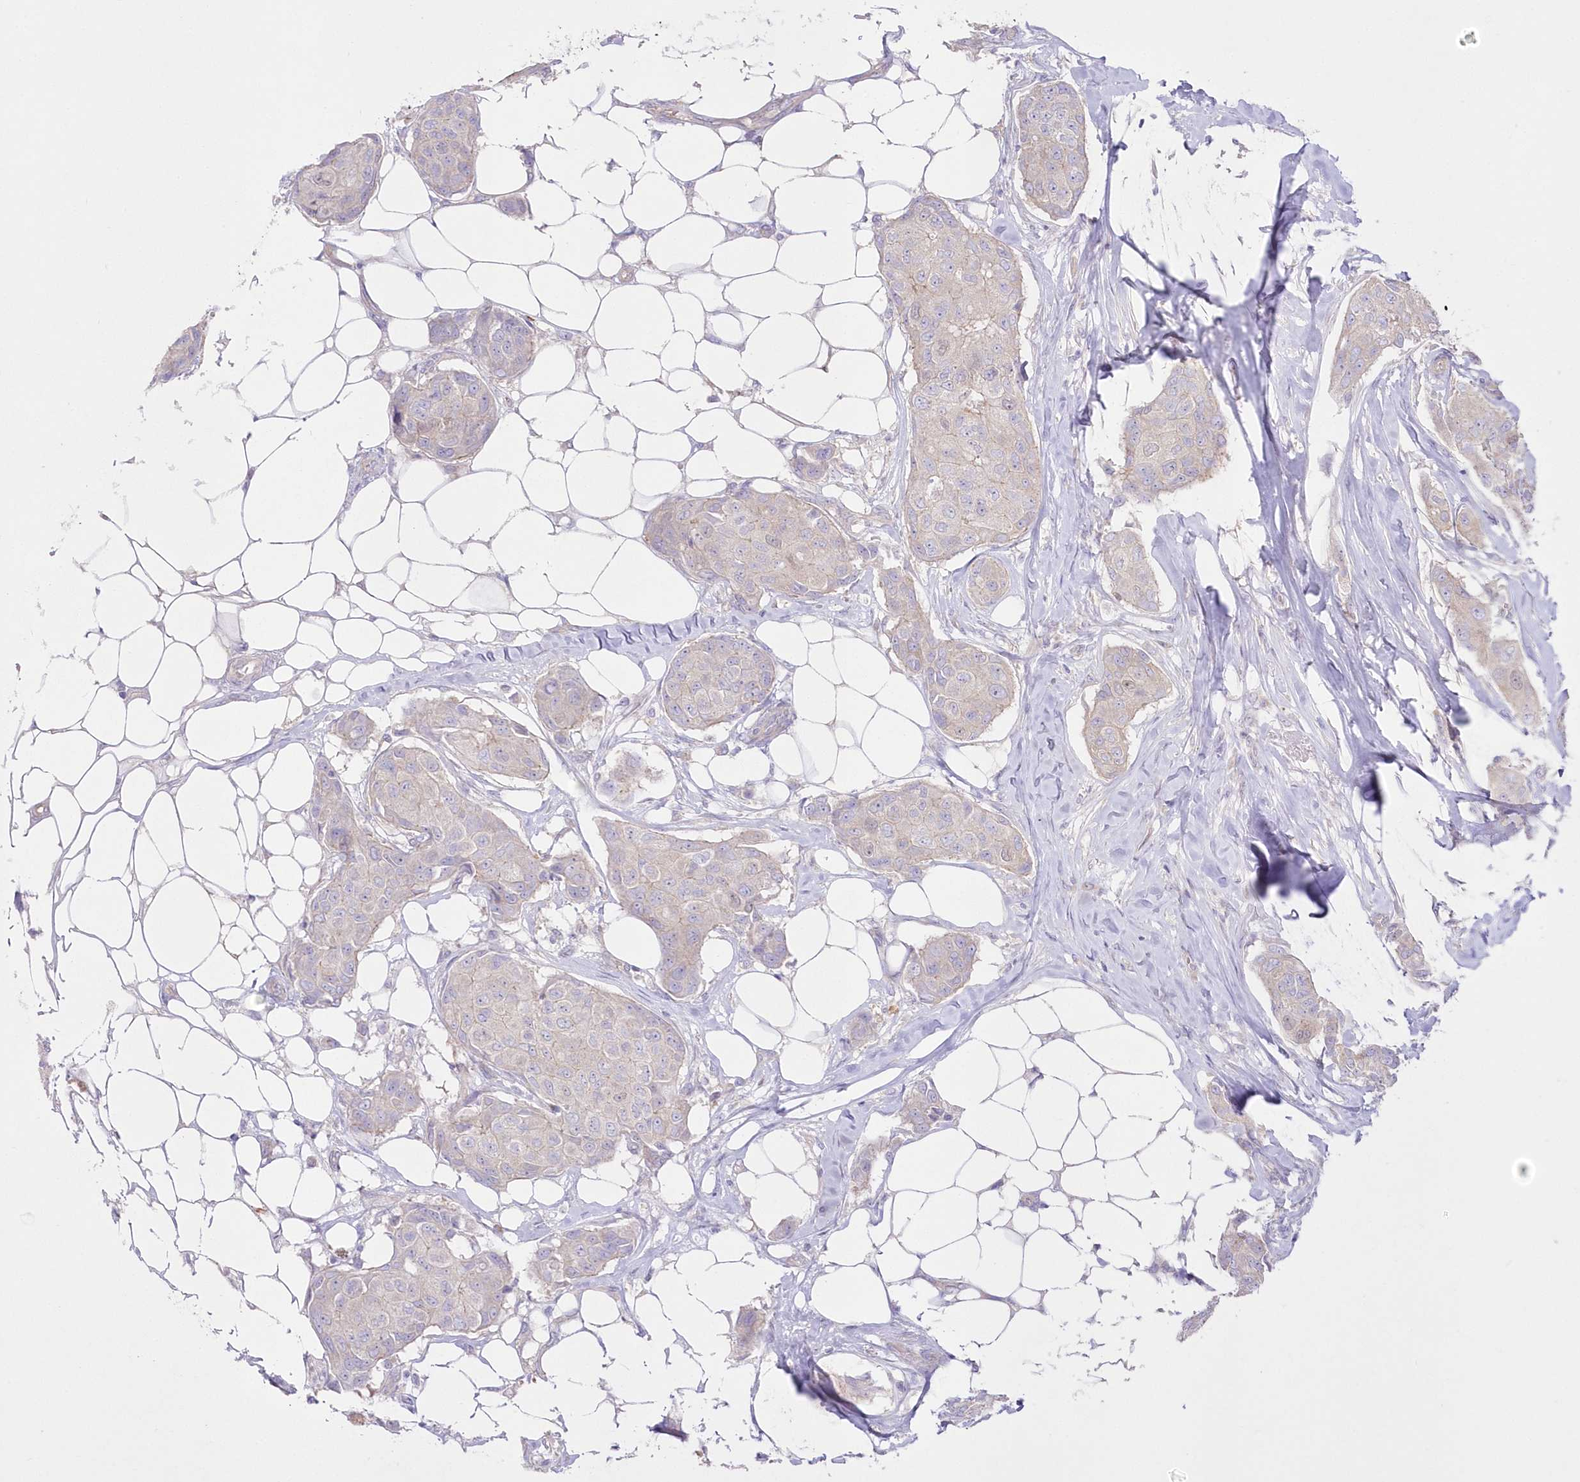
{"staining": {"intensity": "weak", "quantity": "<25%", "location": "cytoplasmic/membranous"}, "tissue": "breast cancer", "cell_type": "Tumor cells", "image_type": "cancer", "snomed": [{"axis": "morphology", "description": "Duct carcinoma"}, {"axis": "topography", "description": "Breast"}], "caption": "Immunohistochemistry of human breast cancer (intraductal carcinoma) shows no expression in tumor cells. (Stains: DAB (3,3'-diaminobenzidine) IHC with hematoxylin counter stain, Microscopy: brightfield microscopy at high magnification).", "gene": "ZNF843", "patient": {"sex": "female", "age": 80}}